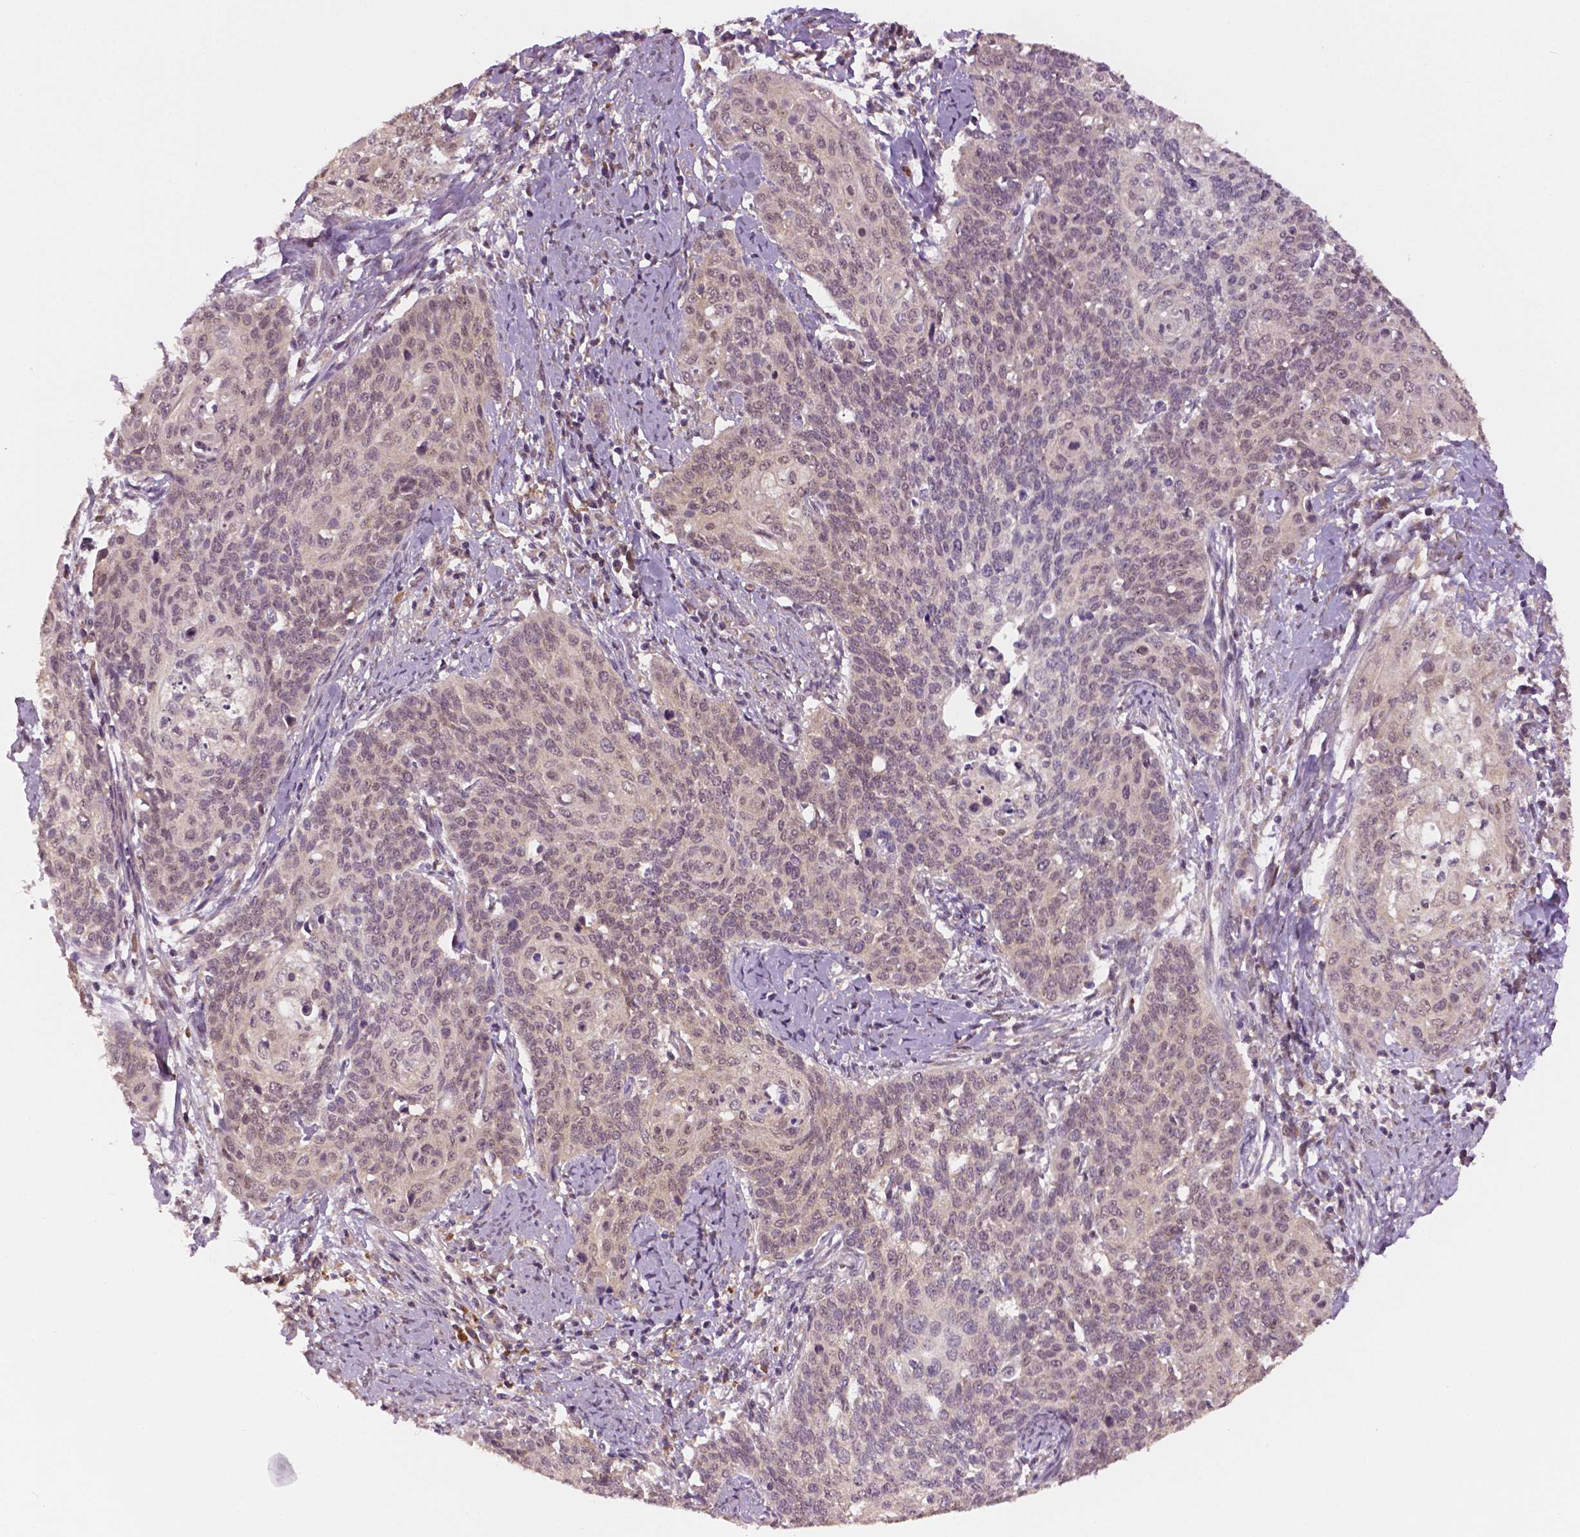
{"staining": {"intensity": "negative", "quantity": "none", "location": "none"}, "tissue": "cervical cancer", "cell_type": "Tumor cells", "image_type": "cancer", "snomed": [{"axis": "morphology", "description": "Normal tissue, NOS"}, {"axis": "morphology", "description": "Squamous cell carcinoma, NOS"}, {"axis": "topography", "description": "Cervix"}], "caption": "Tumor cells show no significant protein positivity in cervical cancer.", "gene": "STAT3", "patient": {"sex": "female", "age": 39}}